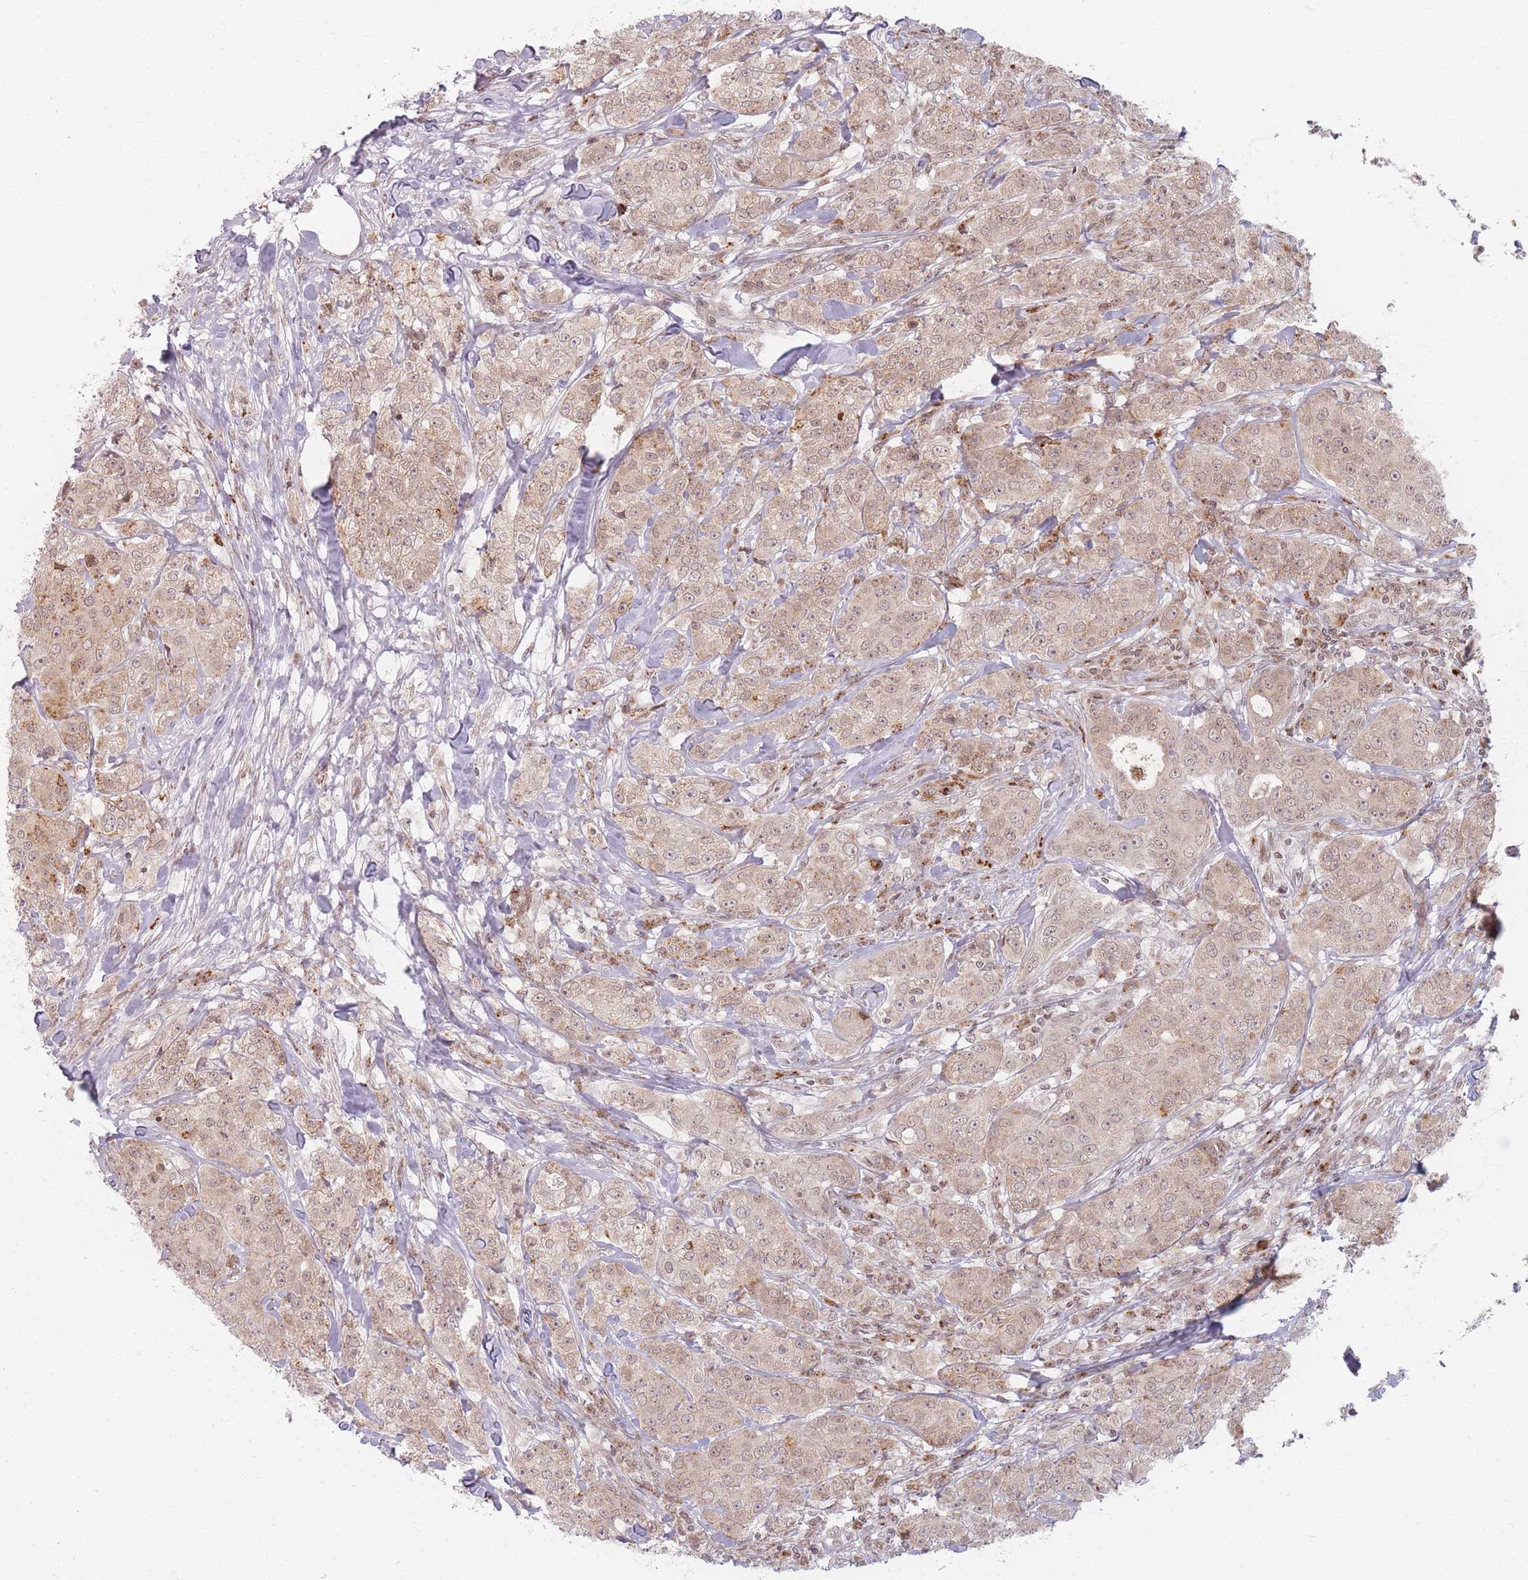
{"staining": {"intensity": "weak", "quantity": ">75%", "location": "cytoplasmic/membranous,nuclear"}, "tissue": "breast cancer", "cell_type": "Tumor cells", "image_type": "cancer", "snomed": [{"axis": "morphology", "description": "Duct carcinoma"}, {"axis": "topography", "description": "Breast"}], "caption": "Breast cancer (invasive ductal carcinoma) was stained to show a protein in brown. There is low levels of weak cytoplasmic/membranous and nuclear expression in approximately >75% of tumor cells. The staining is performed using DAB brown chromogen to label protein expression. The nuclei are counter-stained blue using hematoxylin.", "gene": "SPATA45", "patient": {"sex": "female", "age": 43}}